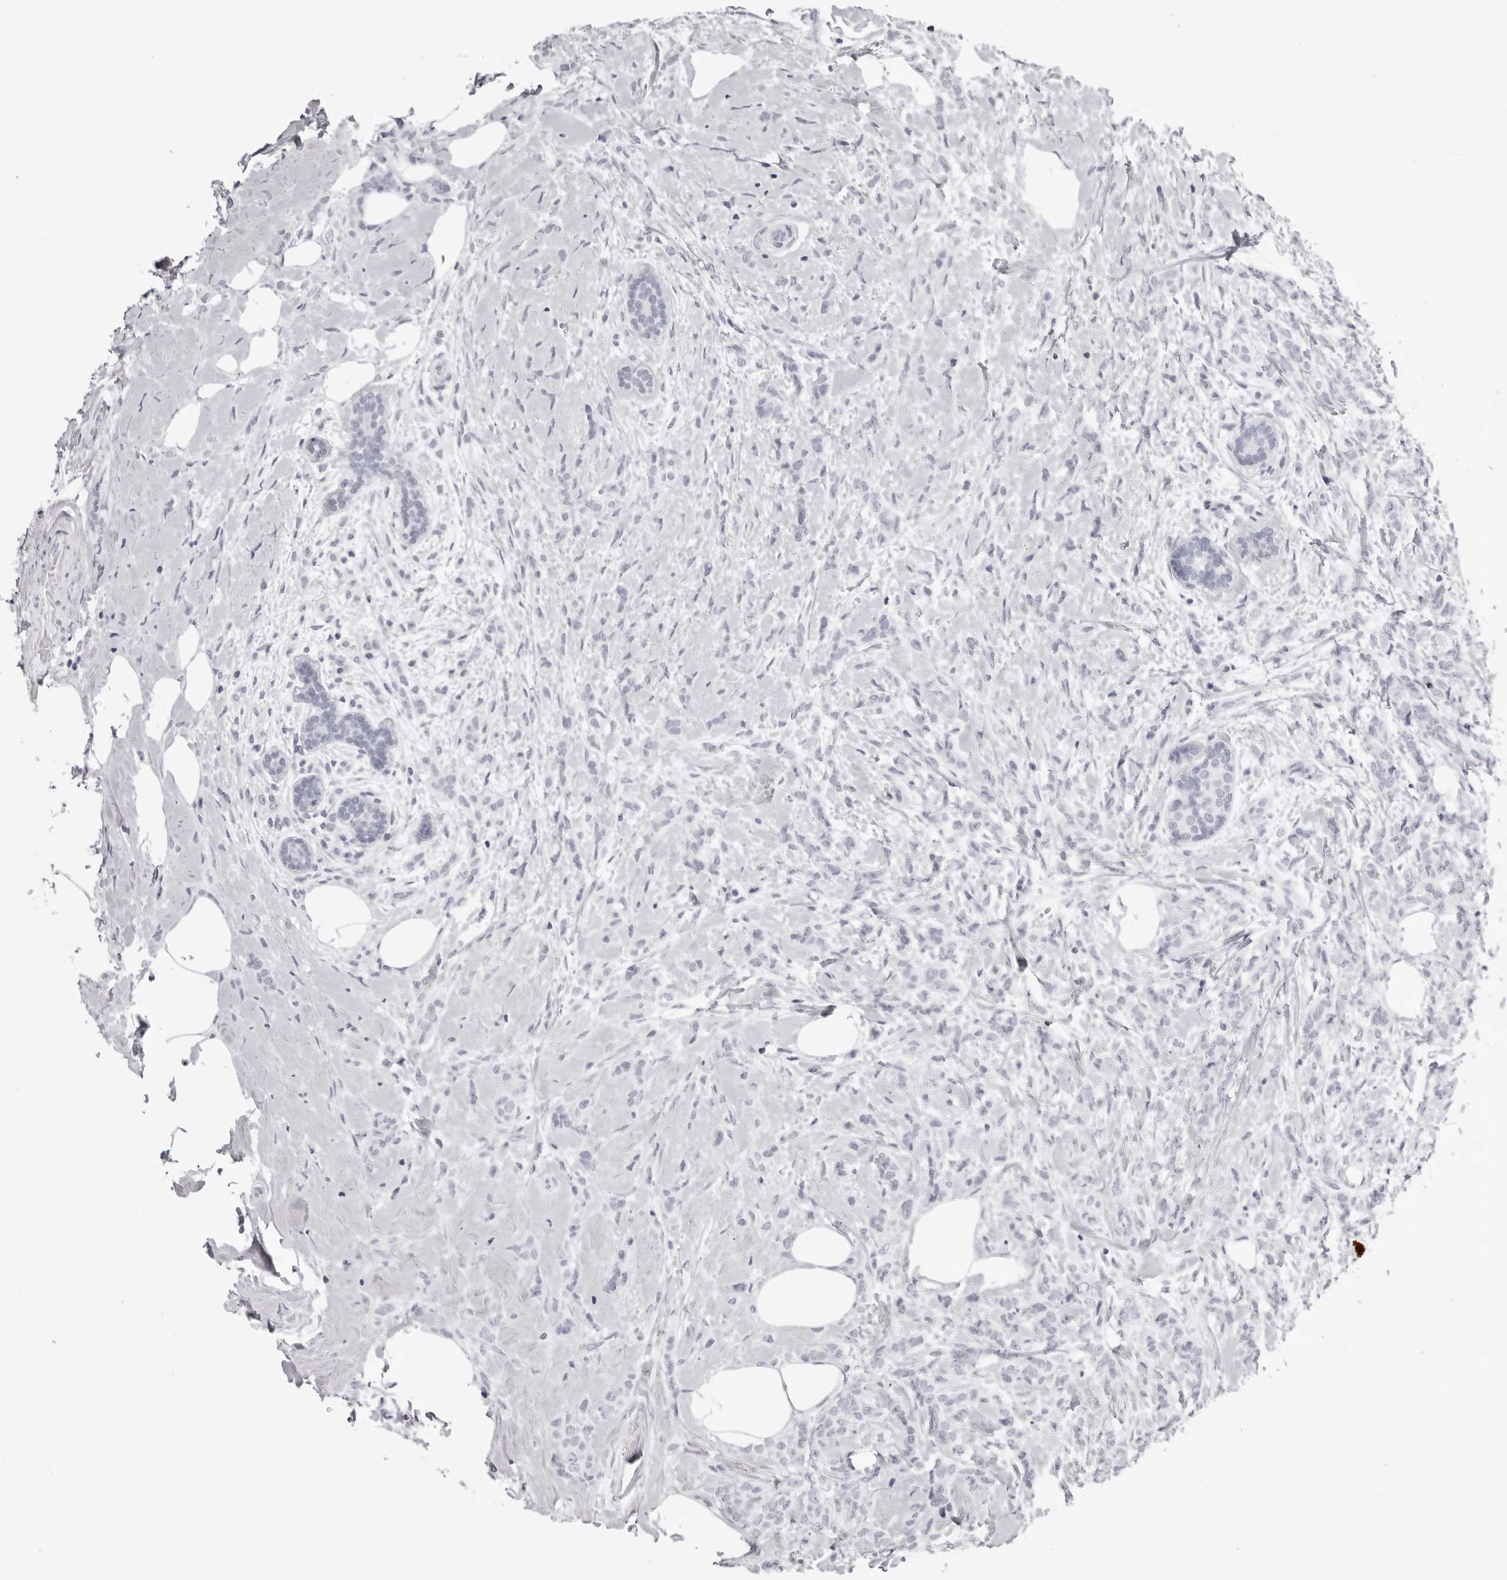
{"staining": {"intensity": "negative", "quantity": "none", "location": "none"}, "tissue": "breast cancer", "cell_type": "Tumor cells", "image_type": "cancer", "snomed": [{"axis": "morphology", "description": "Lobular carcinoma, in situ"}, {"axis": "morphology", "description": "Lobular carcinoma"}, {"axis": "topography", "description": "Breast"}], "caption": "IHC histopathology image of human breast cancer (lobular carcinoma) stained for a protein (brown), which reveals no positivity in tumor cells. The staining is performed using DAB (3,3'-diaminobenzidine) brown chromogen with nuclei counter-stained in using hematoxylin.", "gene": "CST1", "patient": {"sex": "female", "age": 41}}